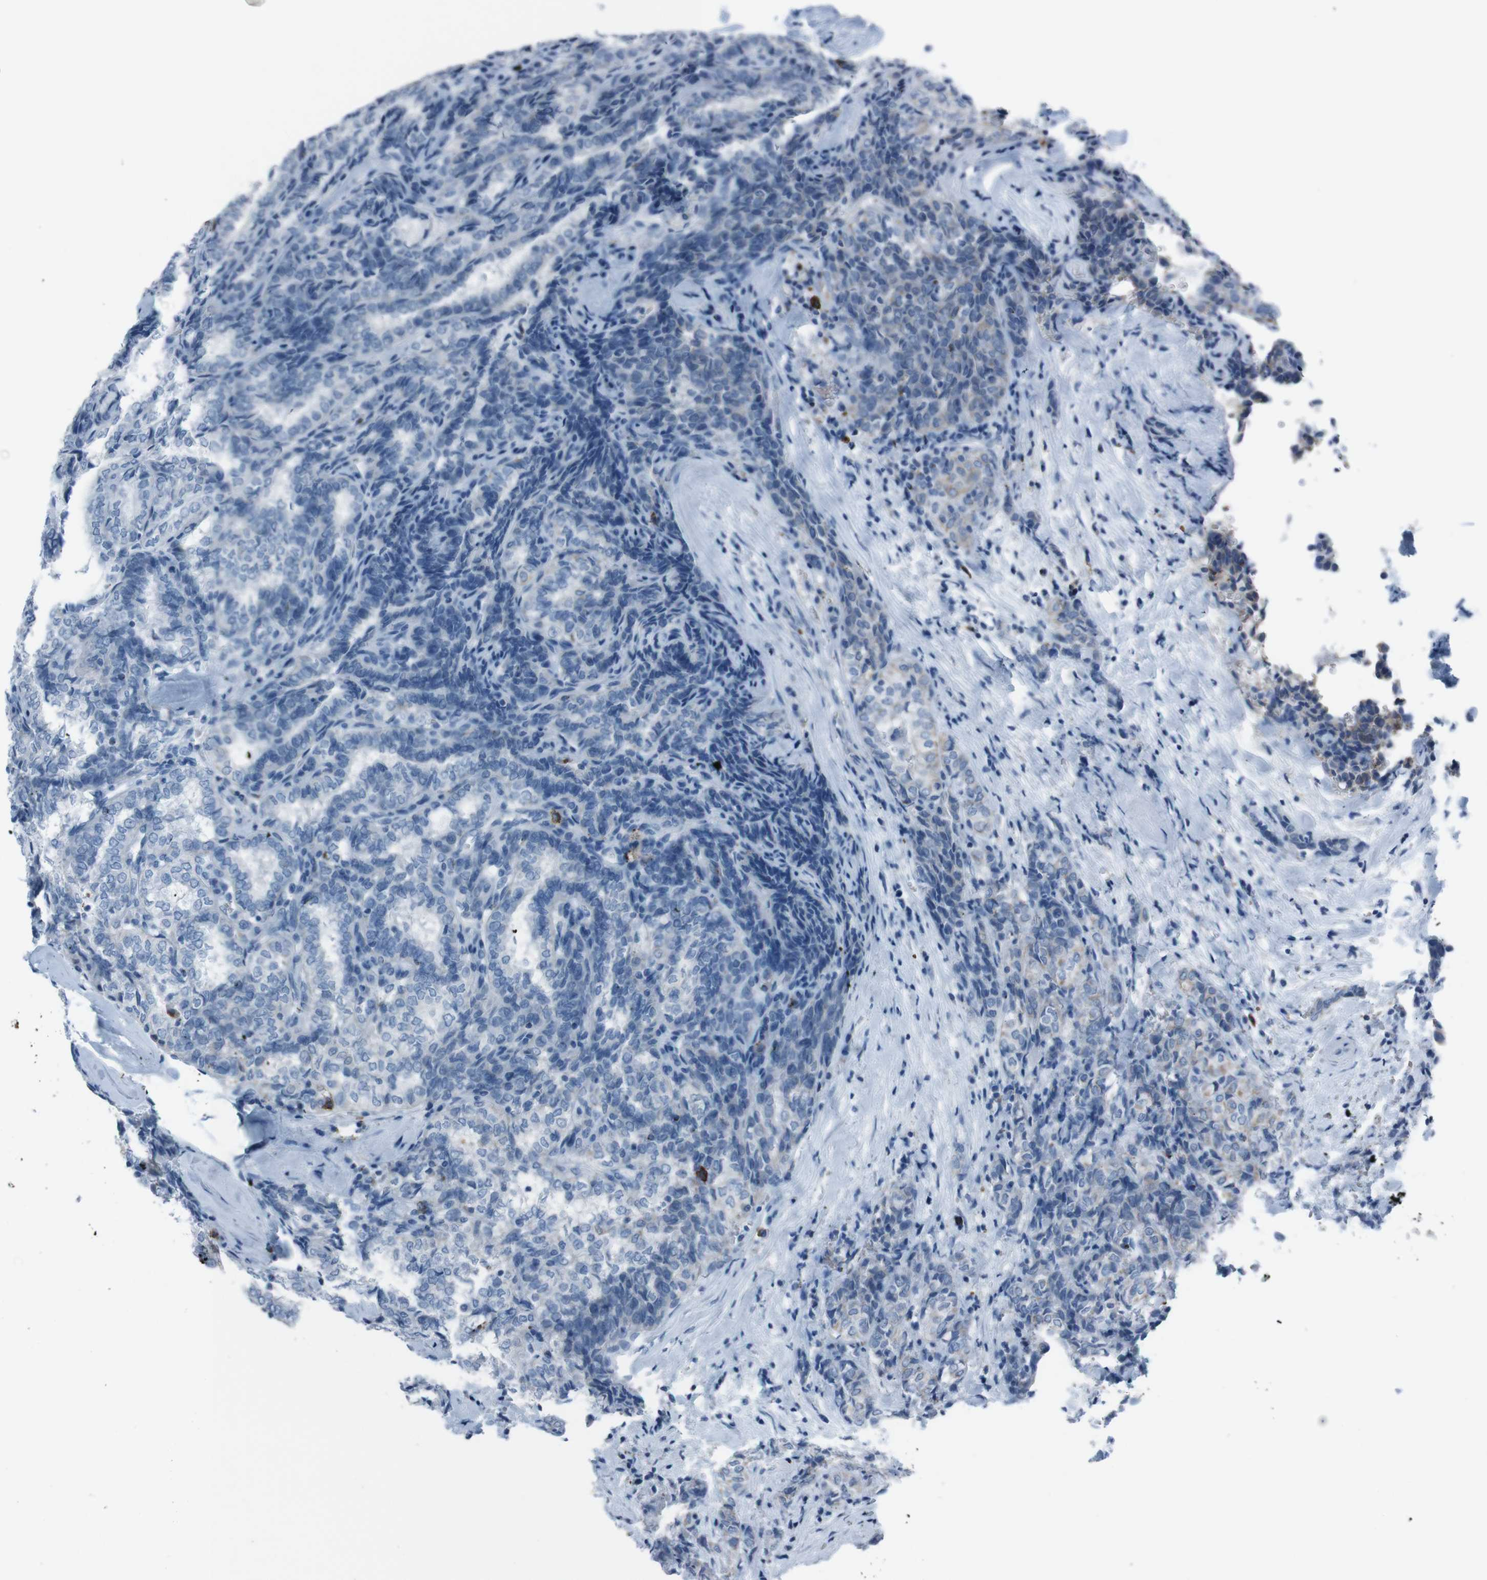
{"staining": {"intensity": "weak", "quantity": "<25%", "location": "cytoplasmic/membranous"}, "tissue": "thyroid cancer", "cell_type": "Tumor cells", "image_type": "cancer", "snomed": [{"axis": "morphology", "description": "Normal tissue, NOS"}, {"axis": "morphology", "description": "Papillary adenocarcinoma, NOS"}, {"axis": "topography", "description": "Thyroid gland"}], "caption": "Tumor cells show no significant positivity in papillary adenocarcinoma (thyroid).", "gene": "ST6GAL1", "patient": {"sex": "female", "age": 30}}